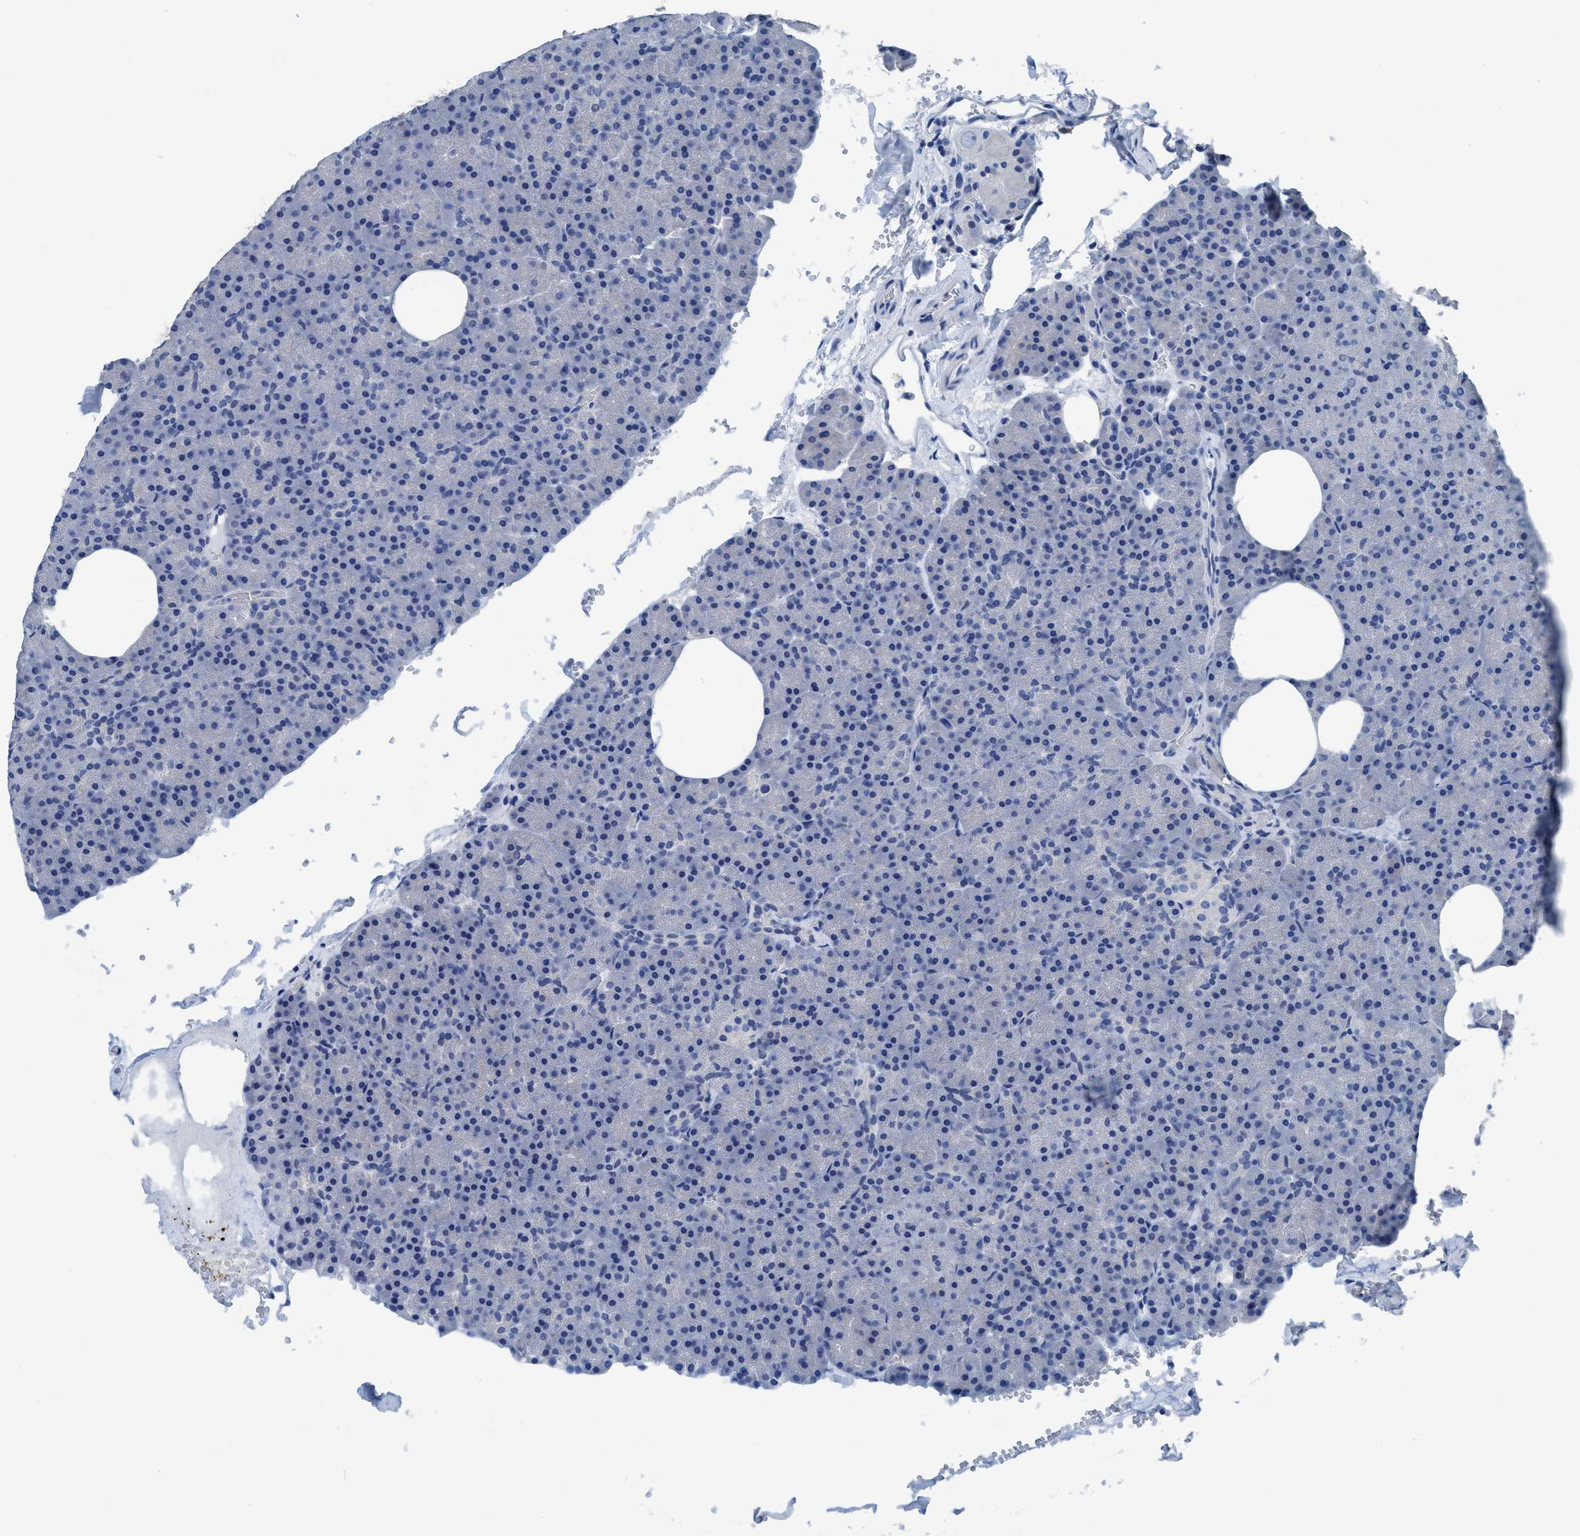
{"staining": {"intensity": "negative", "quantity": "none", "location": "none"}, "tissue": "pancreas", "cell_type": "Exocrine glandular cells", "image_type": "normal", "snomed": [{"axis": "morphology", "description": "Normal tissue, NOS"}, {"axis": "morphology", "description": "Carcinoid, malignant, NOS"}, {"axis": "topography", "description": "Pancreas"}], "caption": "DAB (3,3'-diaminobenzidine) immunohistochemical staining of benign pancreas reveals no significant positivity in exocrine glandular cells. Nuclei are stained in blue.", "gene": "DNAI1", "patient": {"sex": "female", "age": 35}}